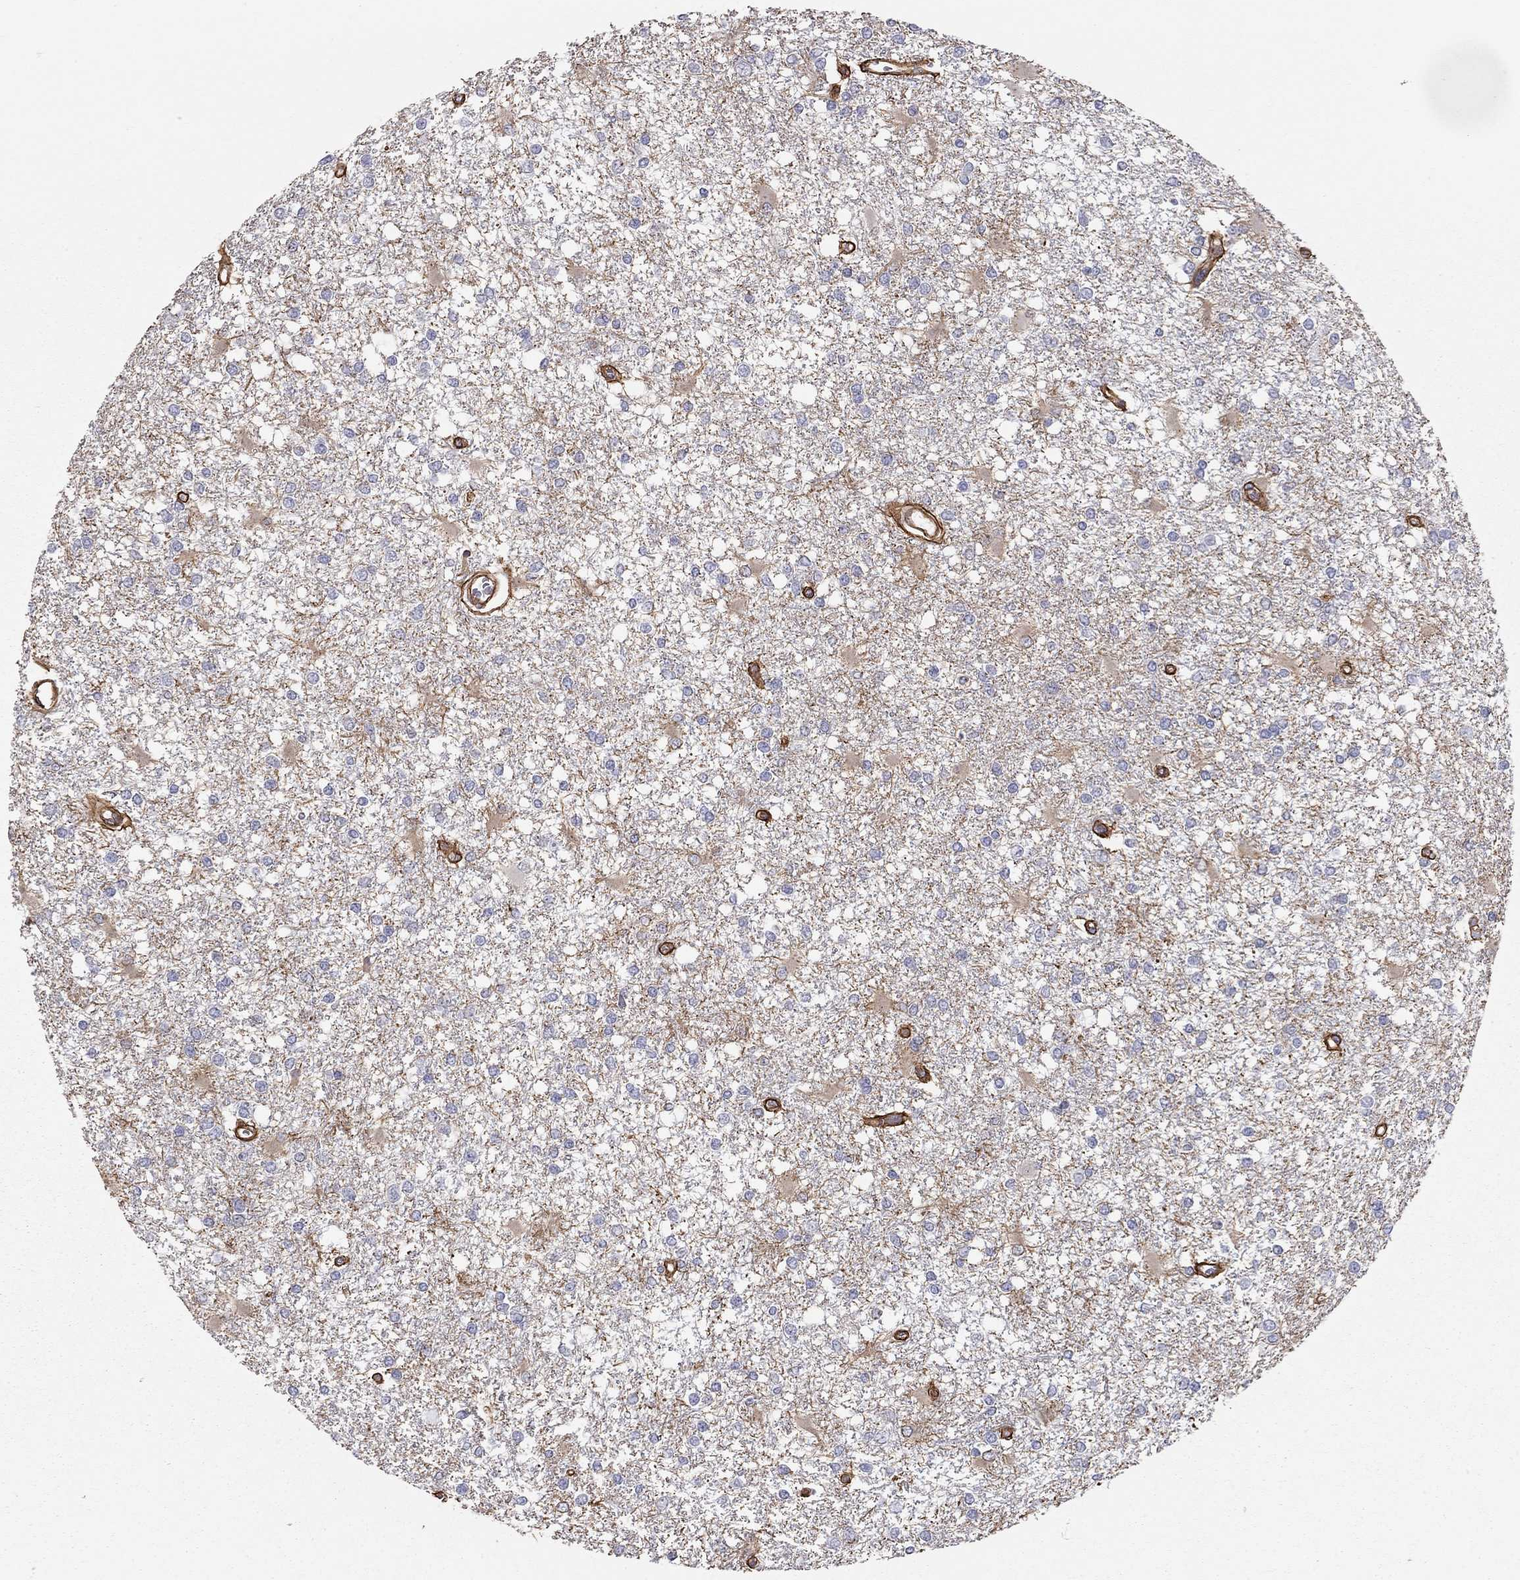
{"staining": {"intensity": "negative", "quantity": "none", "location": "none"}, "tissue": "glioma", "cell_type": "Tumor cells", "image_type": "cancer", "snomed": [{"axis": "morphology", "description": "Glioma, malignant, High grade"}, {"axis": "topography", "description": "Cerebral cortex"}], "caption": "Glioma was stained to show a protein in brown. There is no significant positivity in tumor cells. (Immunohistochemistry (ihc), brightfield microscopy, high magnification).", "gene": "BICDL2", "patient": {"sex": "male", "age": 79}}